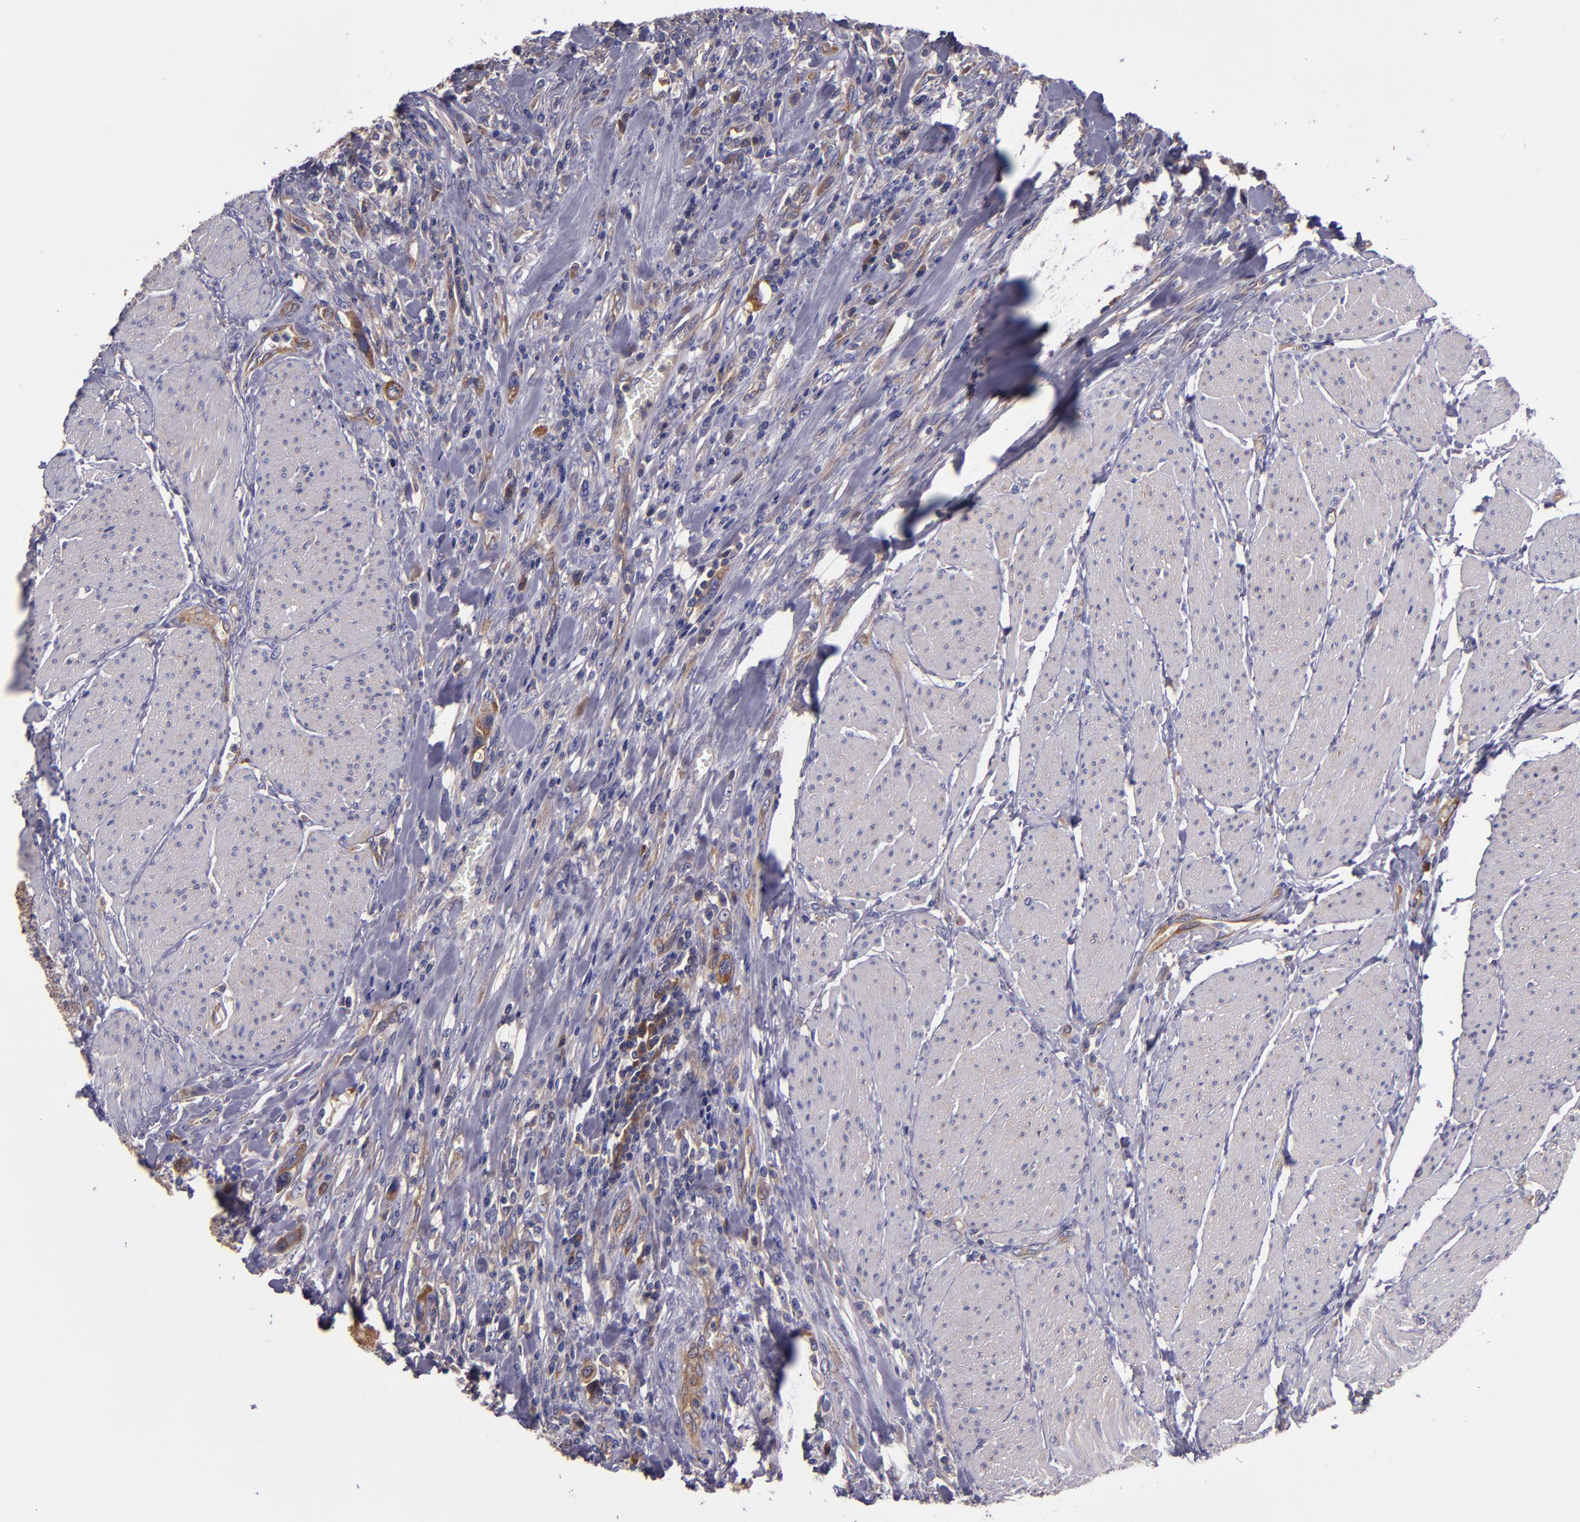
{"staining": {"intensity": "weak", "quantity": ">75%", "location": "cytoplasmic/membranous"}, "tissue": "urothelial cancer", "cell_type": "Tumor cells", "image_type": "cancer", "snomed": [{"axis": "morphology", "description": "Urothelial carcinoma, High grade"}, {"axis": "topography", "description": "Urinary bladder"}], "caption": "Immunohistochemical staining of high-grade urothelial carcinoma demonstrates low levels of weak cytoplasmic/membranous protein staining in about >75% of tumor cells.", "gene": "CARS1", "patient": {"sex": "male", "age": 50}}